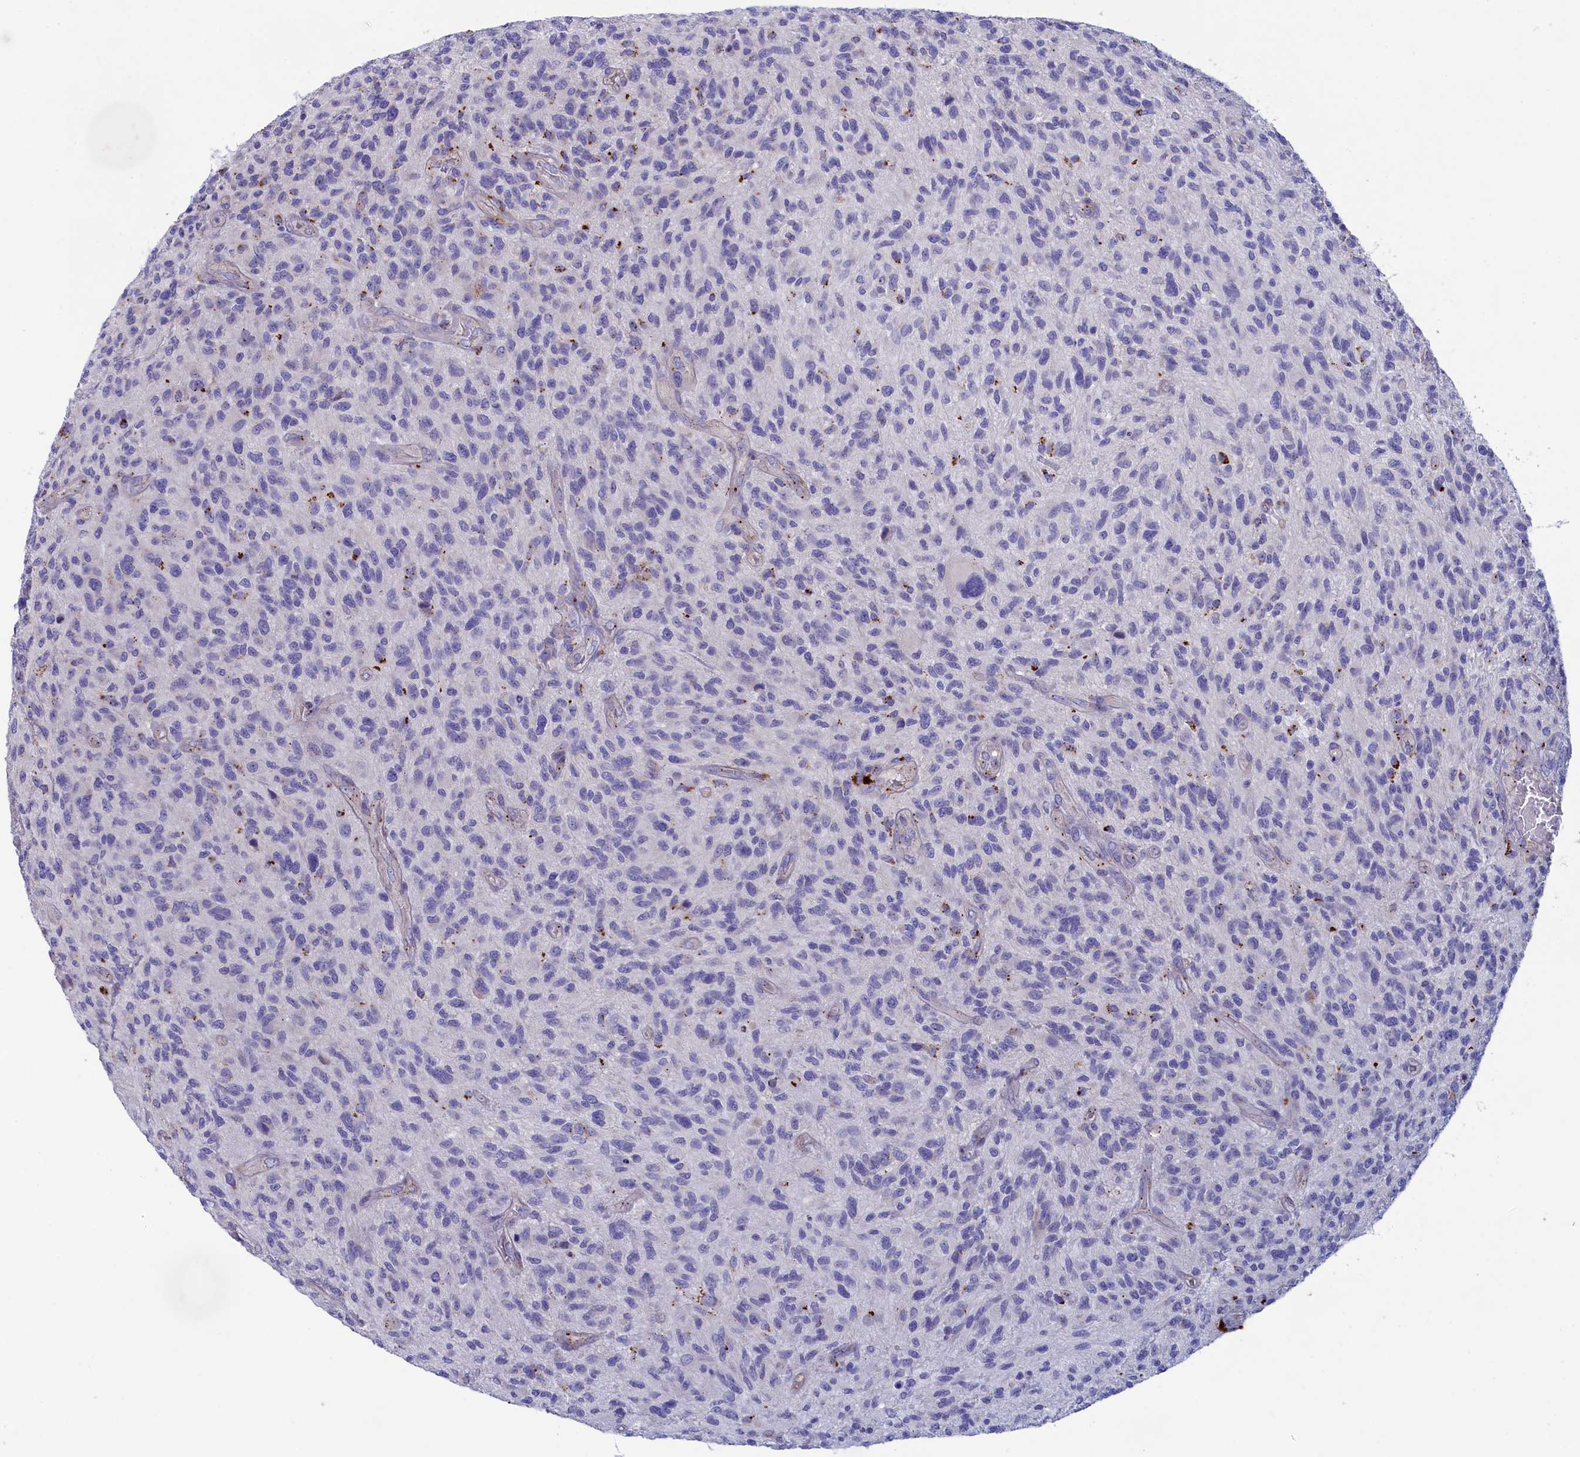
{"staining": {"intensity": "negative", "quantity": "none", "location": "none"}, "tissue": "glioma", "cell_type": "Tumor cells", "image_type": "cancer", "snomed": [{"axis": "morphology", "description": "Glioma, malignant, High grade"}, {"axis": "topography", "description": "Brain"}], "caption": "High power microscopy histopathology image of an immunohistochemistry (IHC) micrograph of glioma, revealing no significant positivity in tumor cells. The staining is performed using DAB (3,3'-diaminobenzidine) brown chromogen with nuclei counter-stained in using hematoxylin.", "gene": "WDR6", "patient": {"sex": "male", "age": 47}}